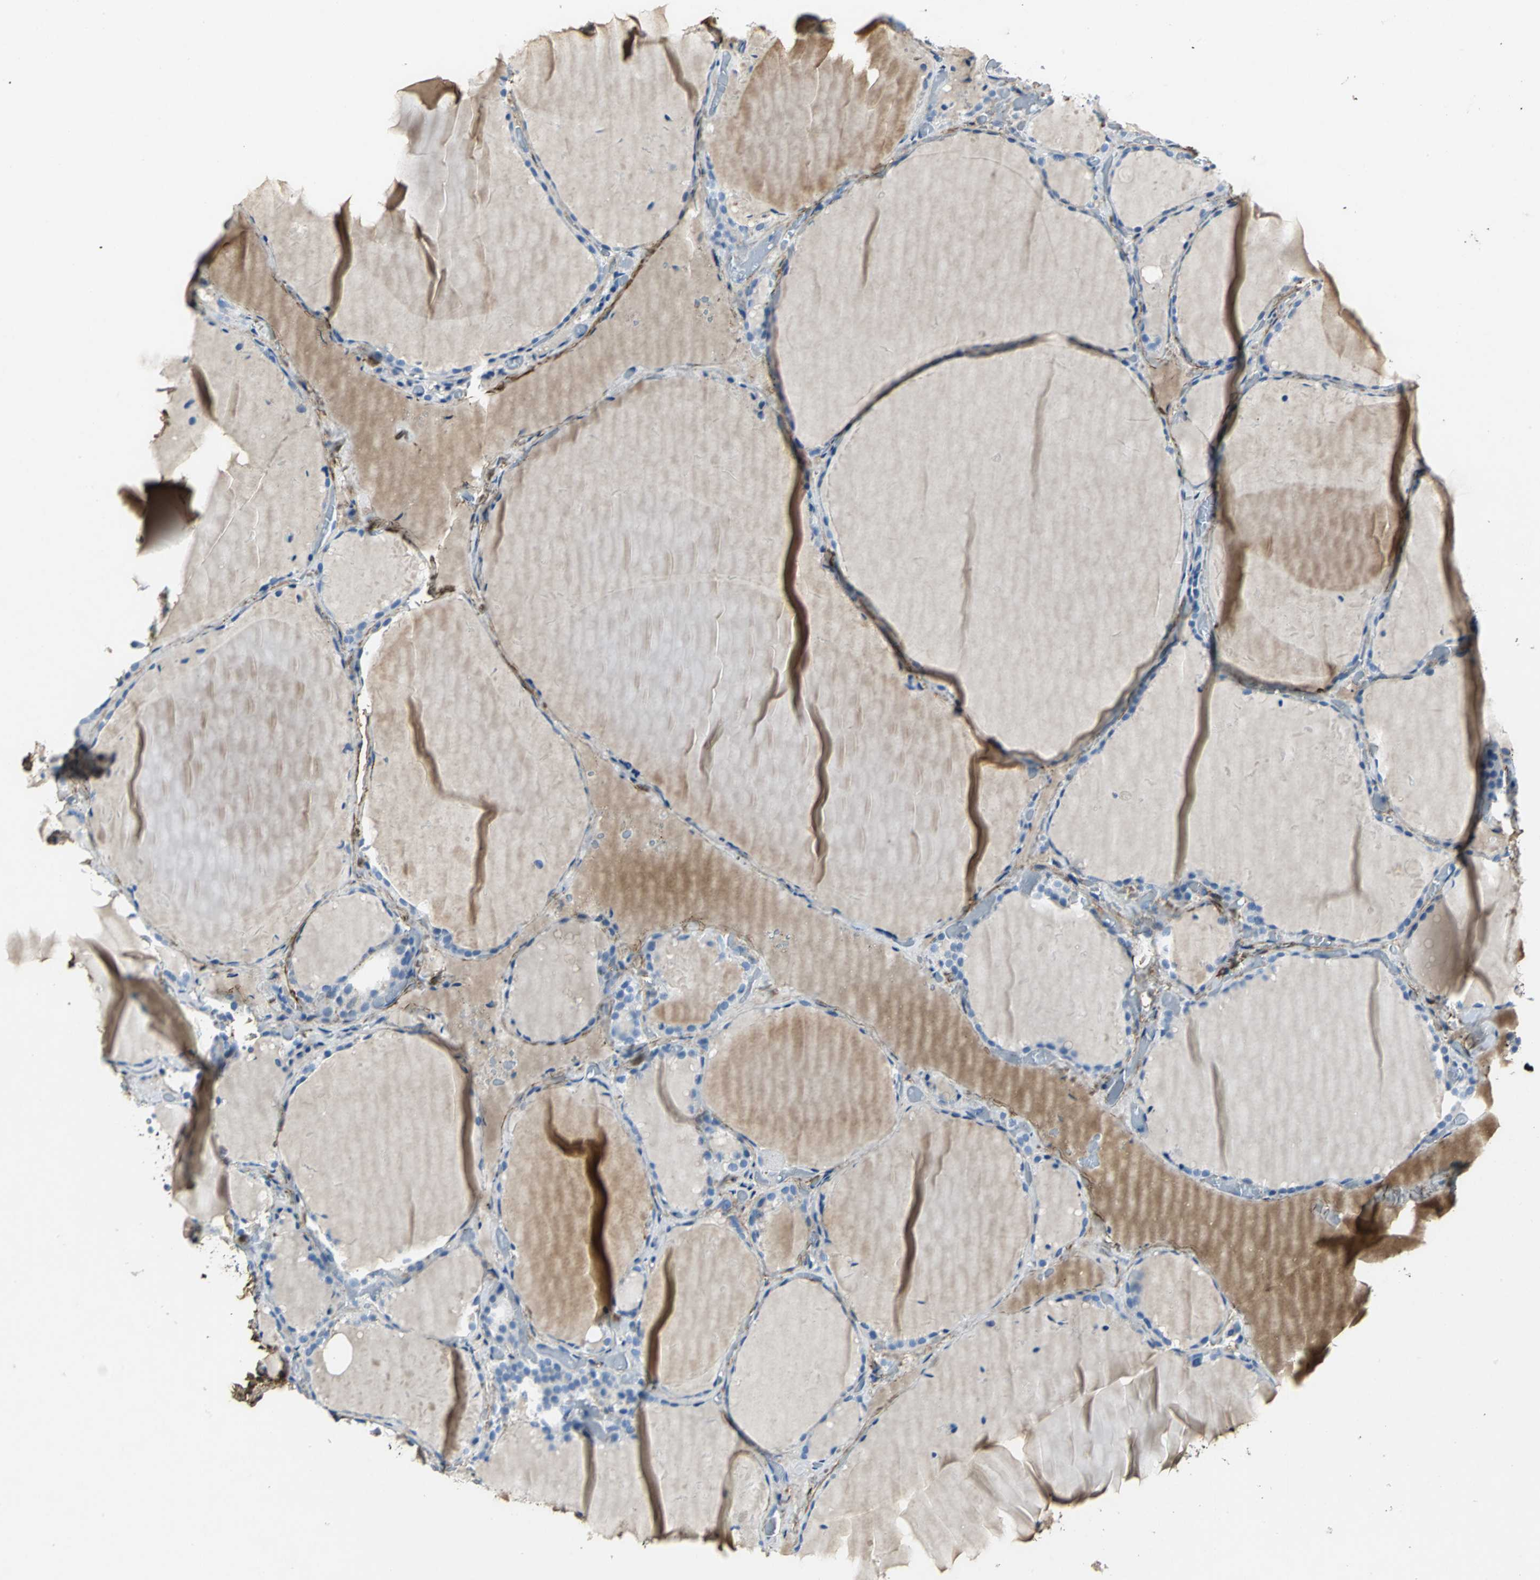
{"staining": {"intensity": "negative", "quantity": "none", "location": "none"}, "tissue": "thyroid gland", "cell_type": "Glandular cells", "image_type": "normal", "snomed": [{"axis": "morphology", "description": "Normal tissue, NOS"}, {"axis": "topography", "description": "Thyroid gland"}], "caption": "Immunohistochemistry of benign thyroid gland demonstrates no expression in glandular cells.", "gene": "EFNB3", "patient": {"sex": "female", "age": 22}}